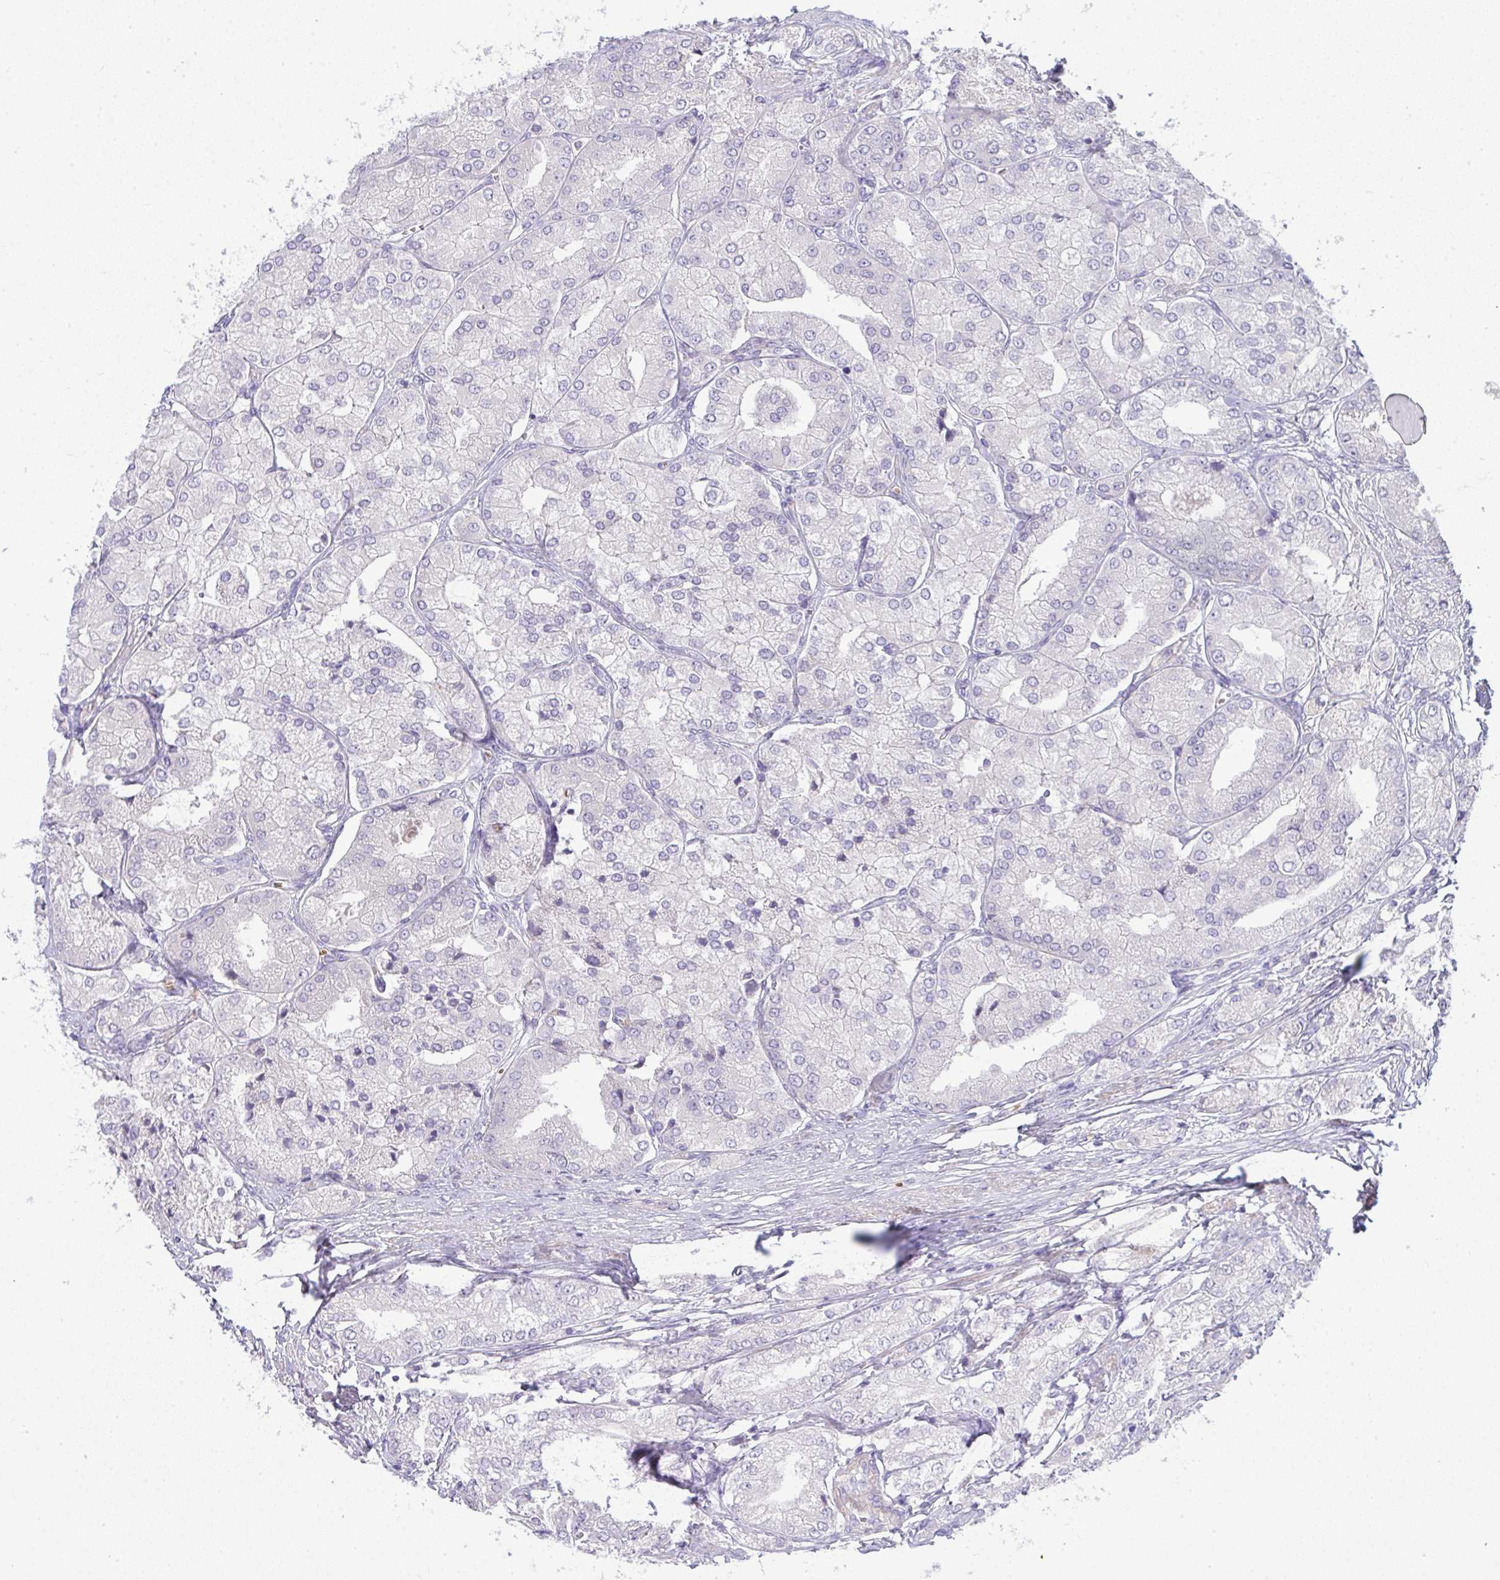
{"staining": {"intensity": "negative", "quantity": "none", "location": "none"}, "tissue": "prostate cancer", "cell_type": "Tumor cells", "image_type": "cancer", "snomed": [{"axis": "morphology", "description": "Adenocarcinoma, High grade"}, {"axis": "topography", "description": "Prostate"}], "caption": "High power microscopy photomicrograph of an immunohistochemistry histopathology image of high-grade adenocarcinoma (prostate), revealing no significant expression in tumor cells.", "gene": "SPTB", "patient": {"sex": "male", "age": 61}}